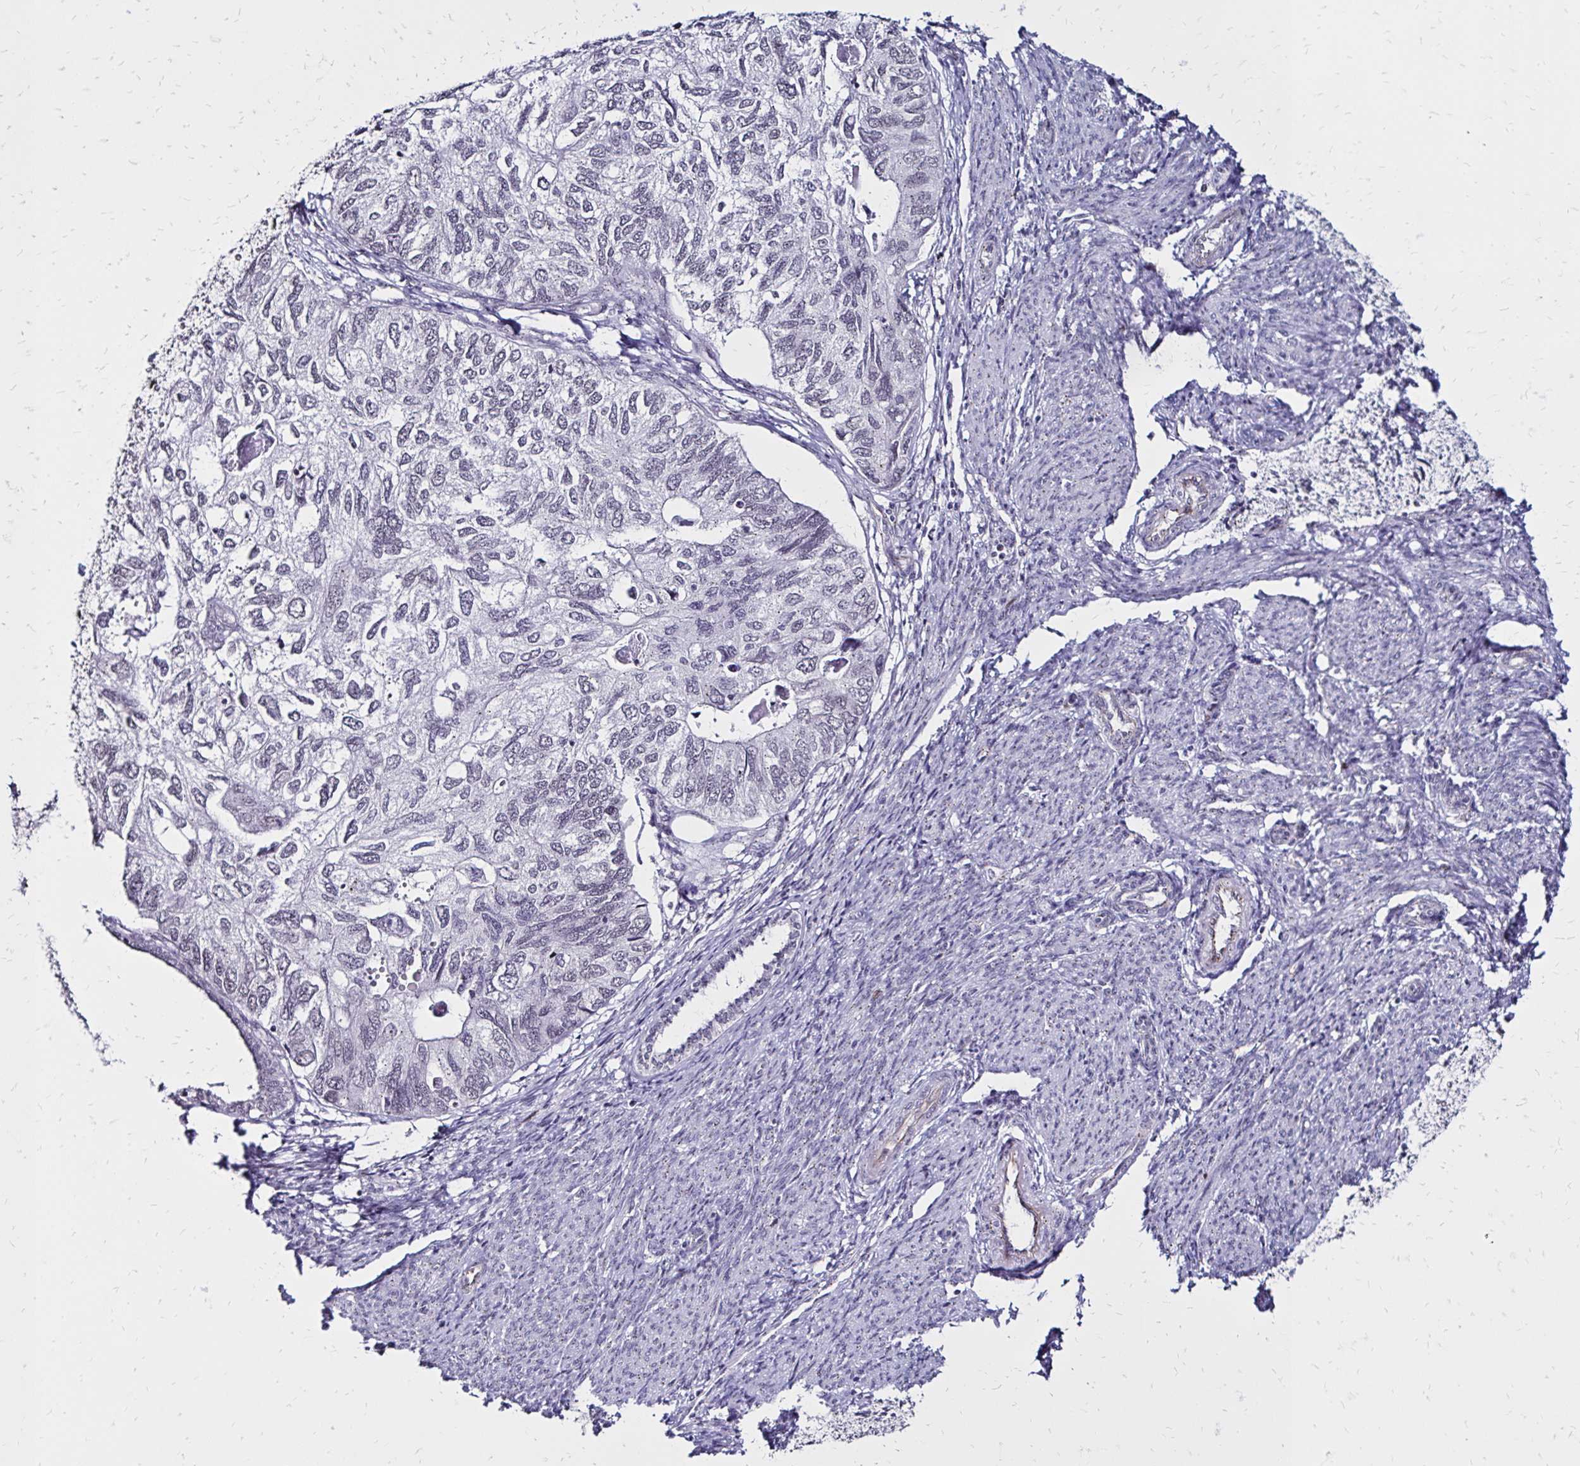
{"staining": {"intensity": "negative", "quantity": "none", "location": "none"}, "tissue": "endometrial cancer", "cell_type": "Tumor cells", "image_type": "cancer", "snomed": [{"axis": "morphology", "description": "Carcinoma, NOS"}, {"axis": "topography", "description": "Uterus"}], "caption": "This histopathology image is of endometrial cancer (carcinoma) stained with IHC to label a protein in brown with the nuclei are counter-stained blue. There is no positivity in tumor cells.", "gene": "TOB1", "patient": {"sex": "female", "age": 76}}